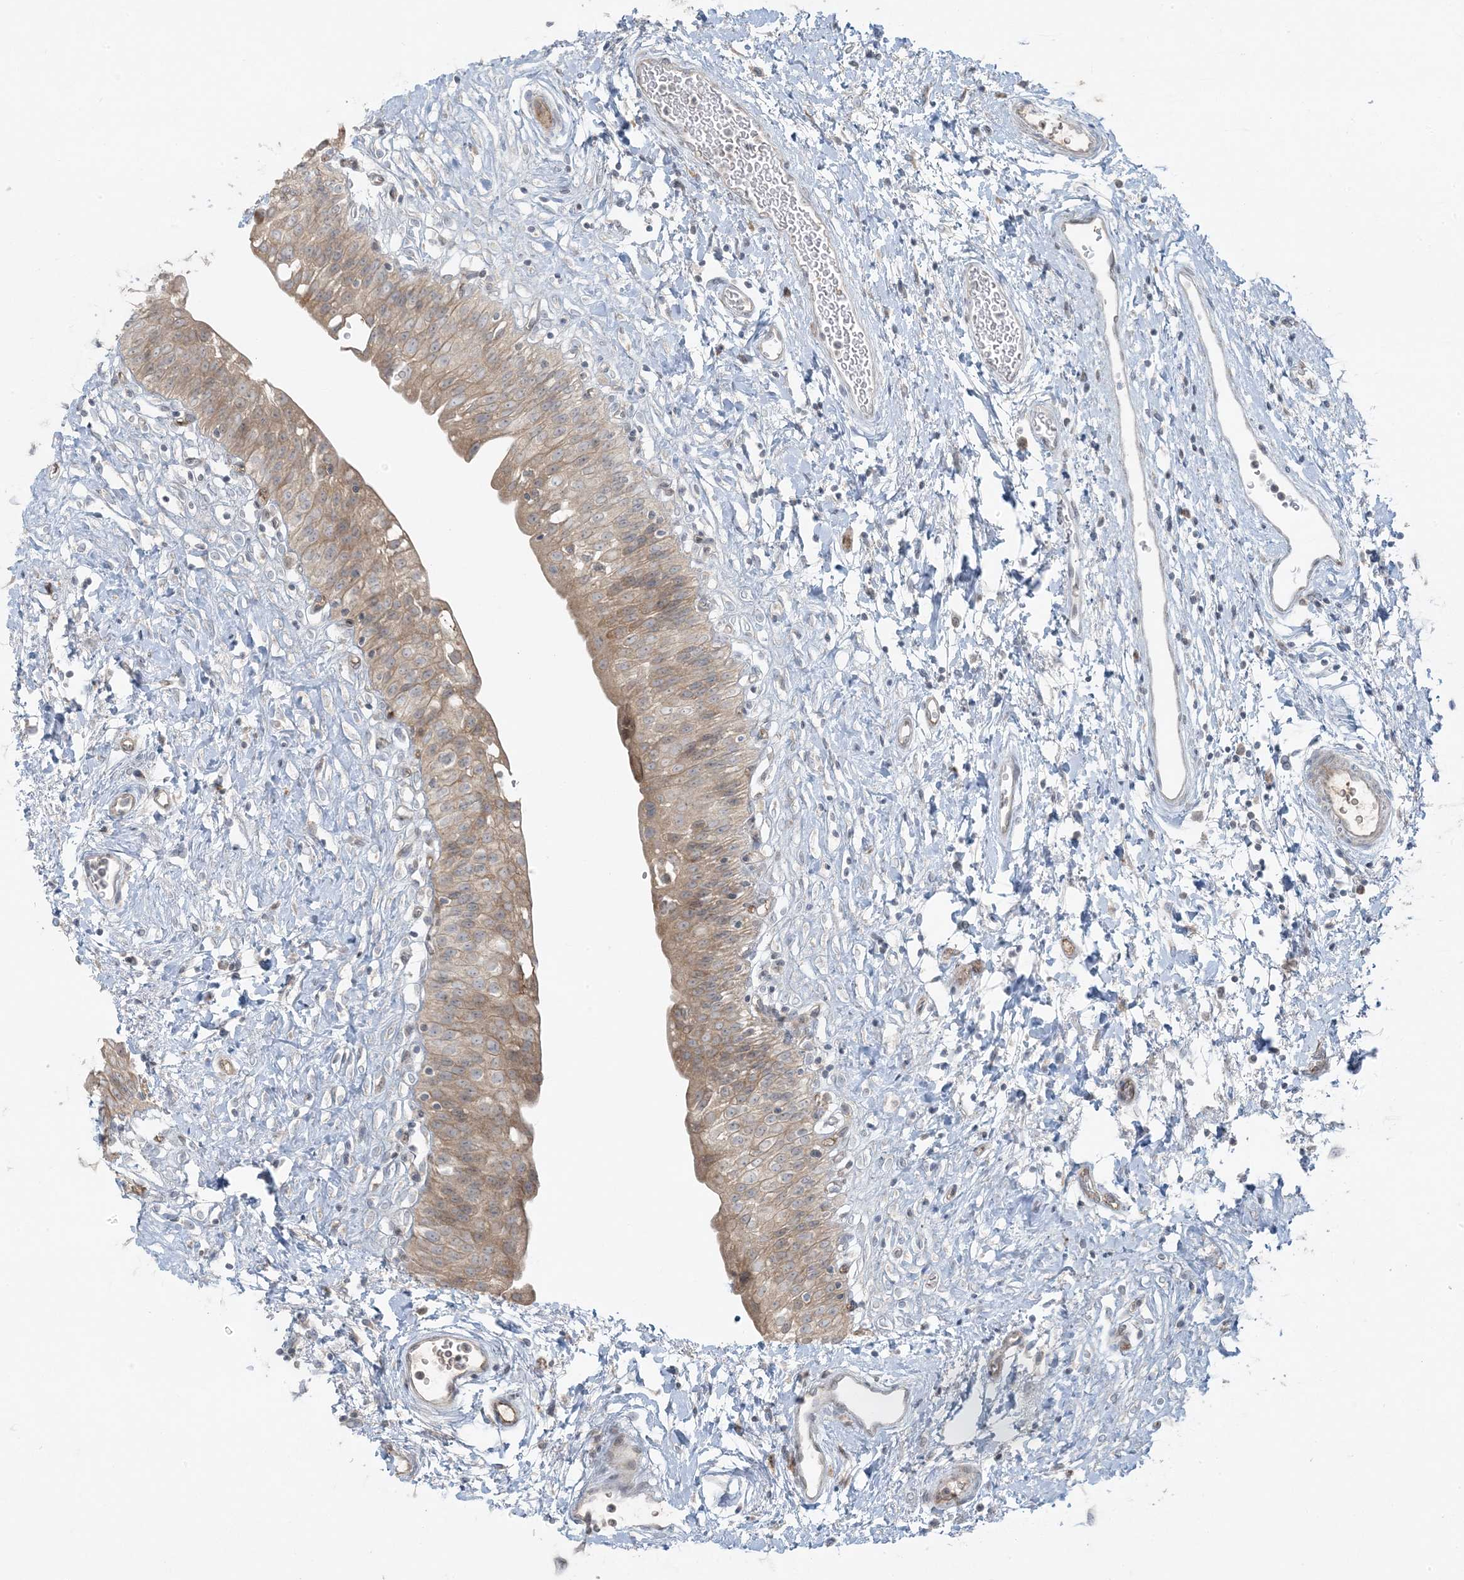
{"staining": {"intensity": "moderate", "quantity": ">75%", "location": "cytoplasmic/membranous"}, "tissue": "urinary bladder", "cell_type": "Urothelial cells", "image_type": "normal", "snomed": [{"axis": "morphology", "description": "Normal tissue, NOS"}, {"axis": "topography", "description": "Urinary bladder"}], "caption": "An image showing moderate cytoplasmic/membranous expression in approximately >75% of urothelial cells in unremarkable urinary bladder, as visualized by brown immunohistochemical staining.", "gene": "ZNF263", "patient": {"sex": "male", "age": 51}}